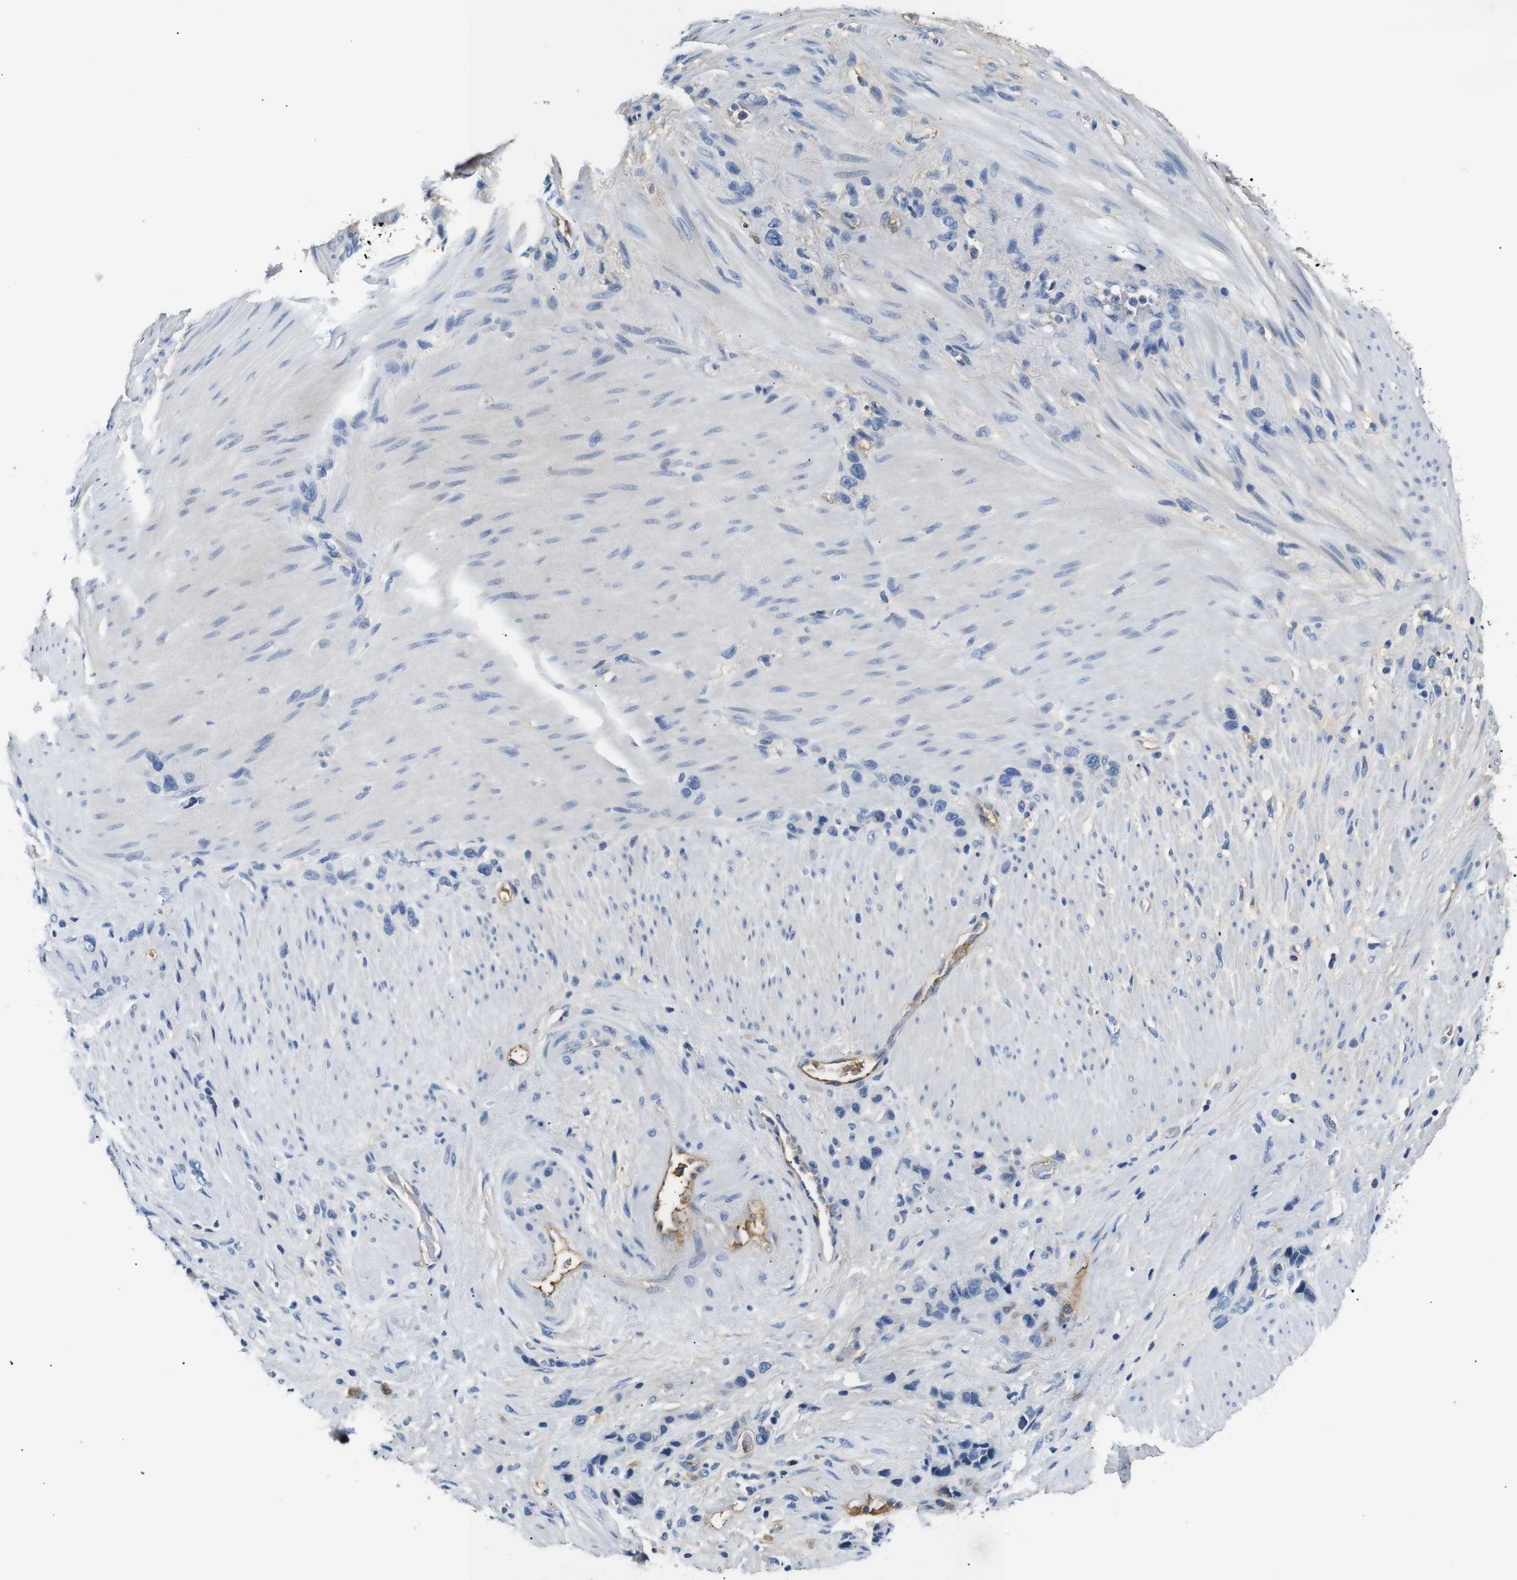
{"staining": {"intensity": "negative", "quantity": "none", "location": "none"}, "tissue": "stomach cancer", "cell_type": "Tumor cells", "image_type": "cancer", "snomed": [{"axis": "morphology", "description": "Adenocarcinoma, NOS"}, {"axis": "morphology", "description": "Adenocarcinoma, High grade"}, {"axis": "topography", "description": "Stomach, upper"}, {"axis": "topography", "description": "Stomach, lower"}], "caption": "High magnification brightfield microscopy of stomach cancer stained with DAB (brown) and counterstained with hematoxylin (blue): tumor cells show no significant staining.", "gene": "LHCGR", "patient": {"sex": "female", "age": 65}}